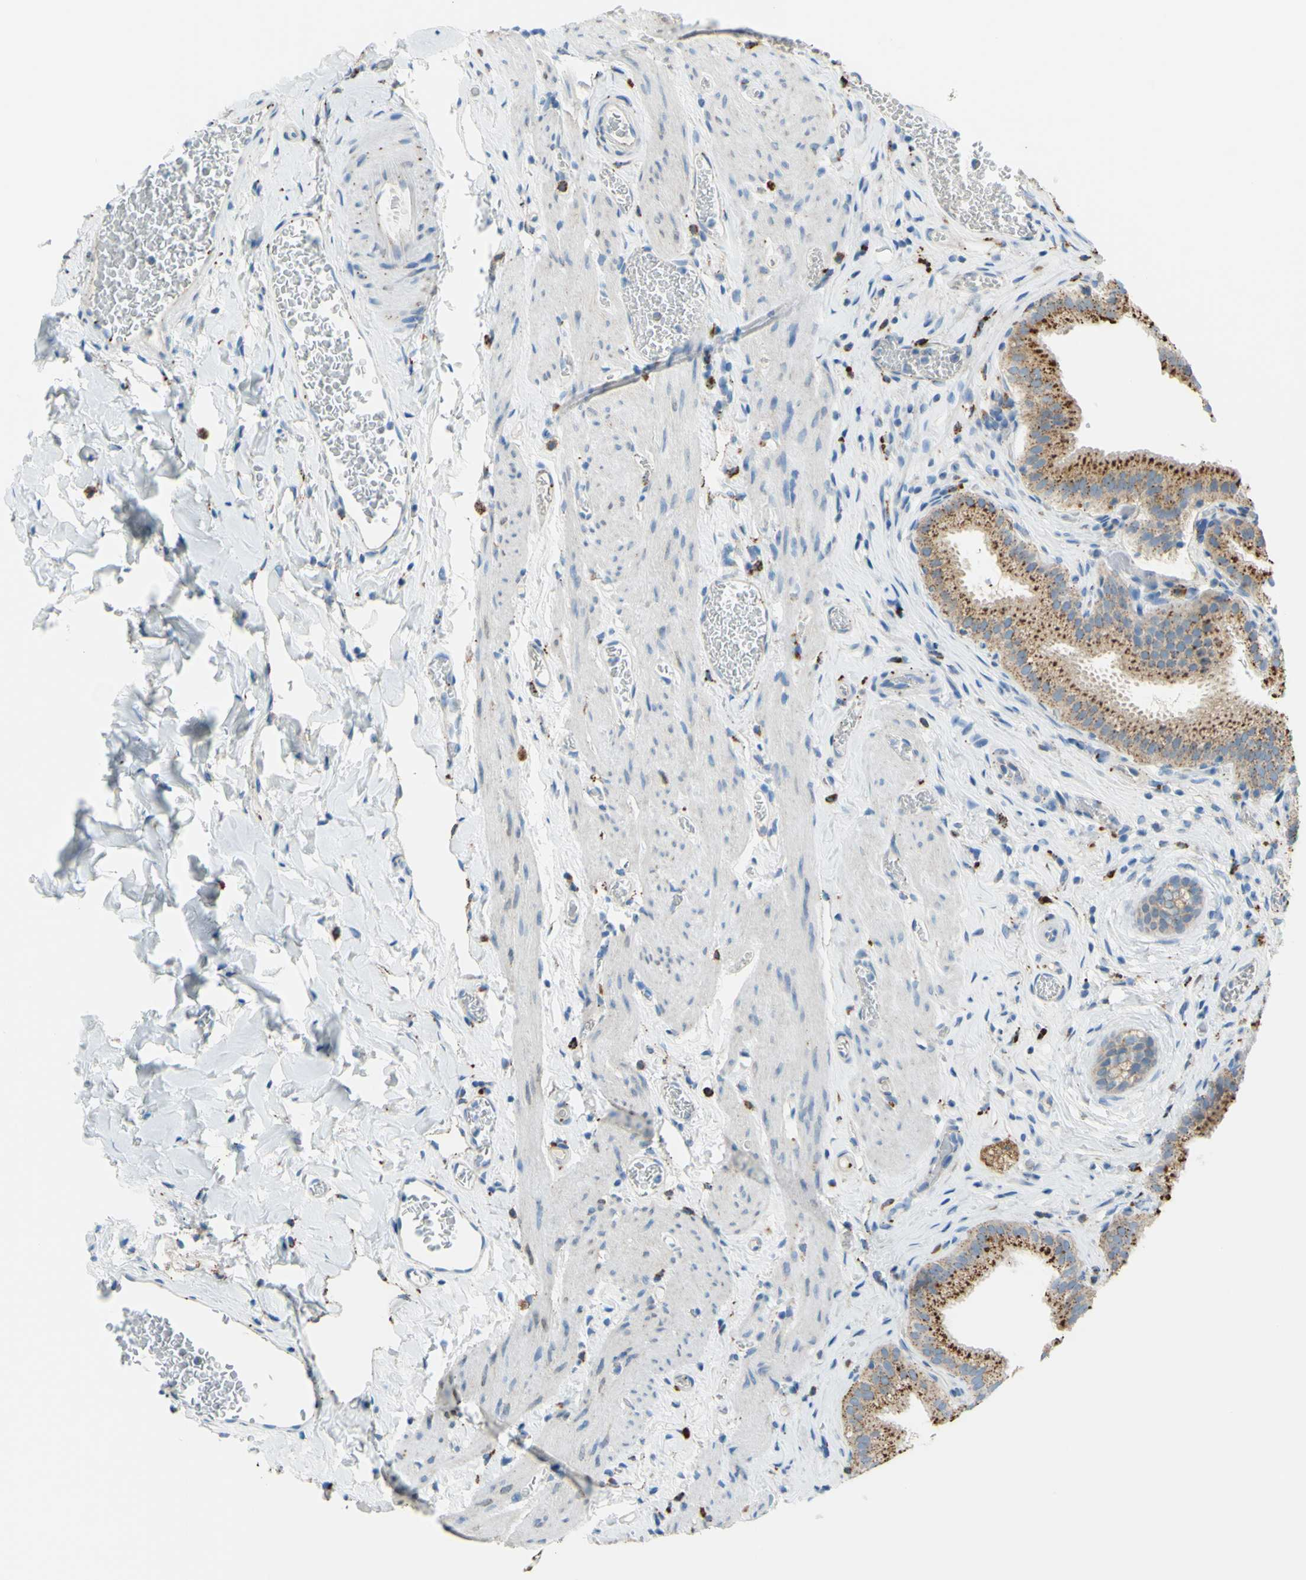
{"staining": {"intensity": "strong", "quantity": ">75%", "location": "cytoplasmic/membranous"}, "tissue": "gallbladder", "cell_type": "Glandular cells", "image_type": "normal", "snomed": [{"axis": "morphology", "description": "Normal tissue, NOS"}, {"axis": "topography", "description": "Gallbladder"}], "caption": "Immunohistochemical staining of unremarkable gallbladder demonstrates >75% levels of strong cytoplasmic/membranous protein expression in approximately >75% of glandular cells.", "gene": "CTSD", "patient": {"sex": "male", "age": 54}}